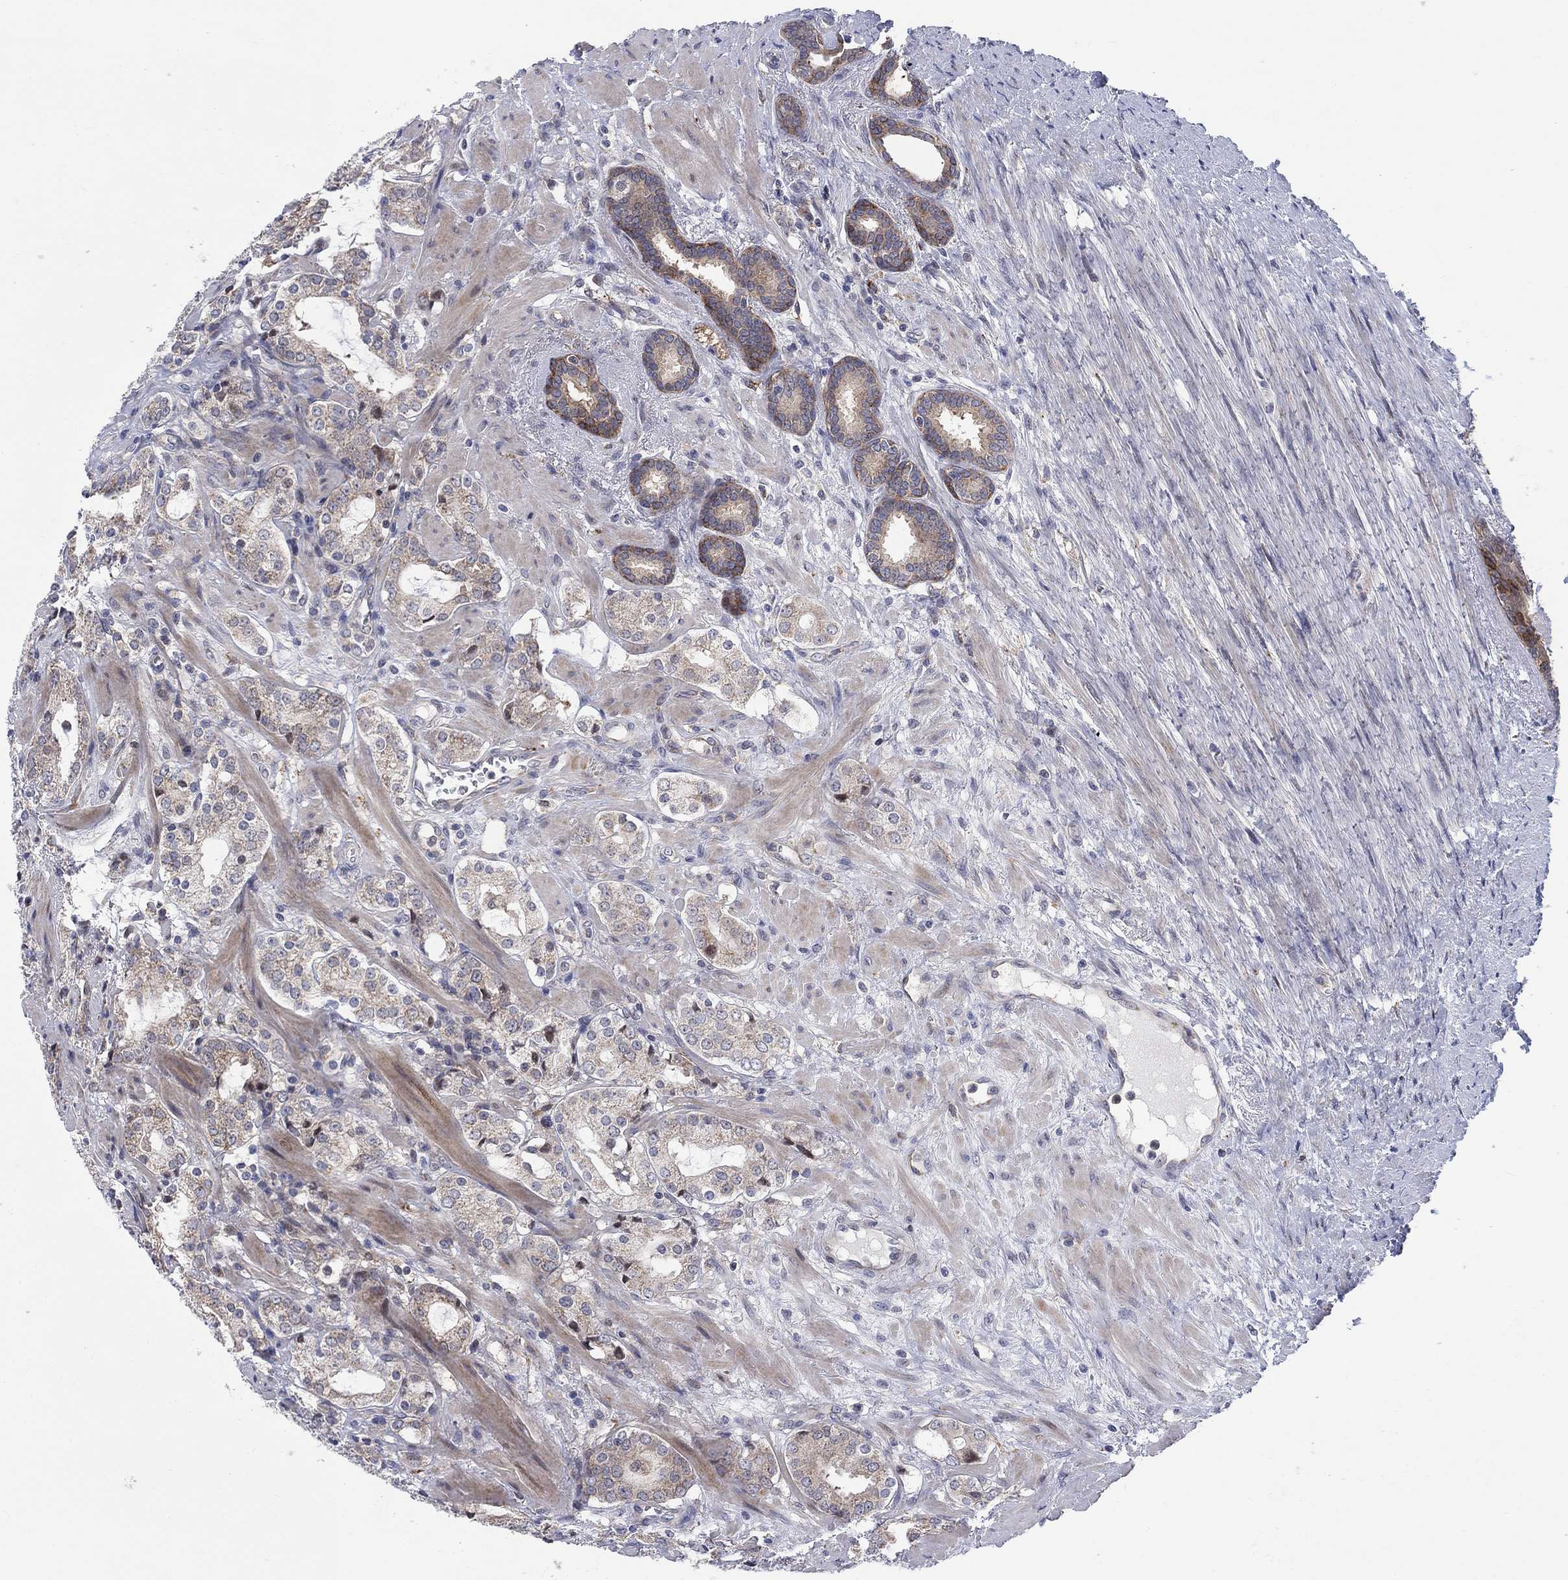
{"staining": {"intensity": "negative", "quantity": "none", "location": "none"}, "tissue": "prostate cancer", "cell_type": "Tumor cells", "image_type": "cancer", "snomed": [{"axis": "morphology", "description": "Adenocarcinoma, NOS"}, {"axis": "topography", "description": "Prostate"}], "caption": "Immunohistochemical staining of adenocarcinoma (prostate) displays no significant positivity in tumor cells.", "gene": "SLC35F2", "patient": {"sex": "male", "age": 66}}